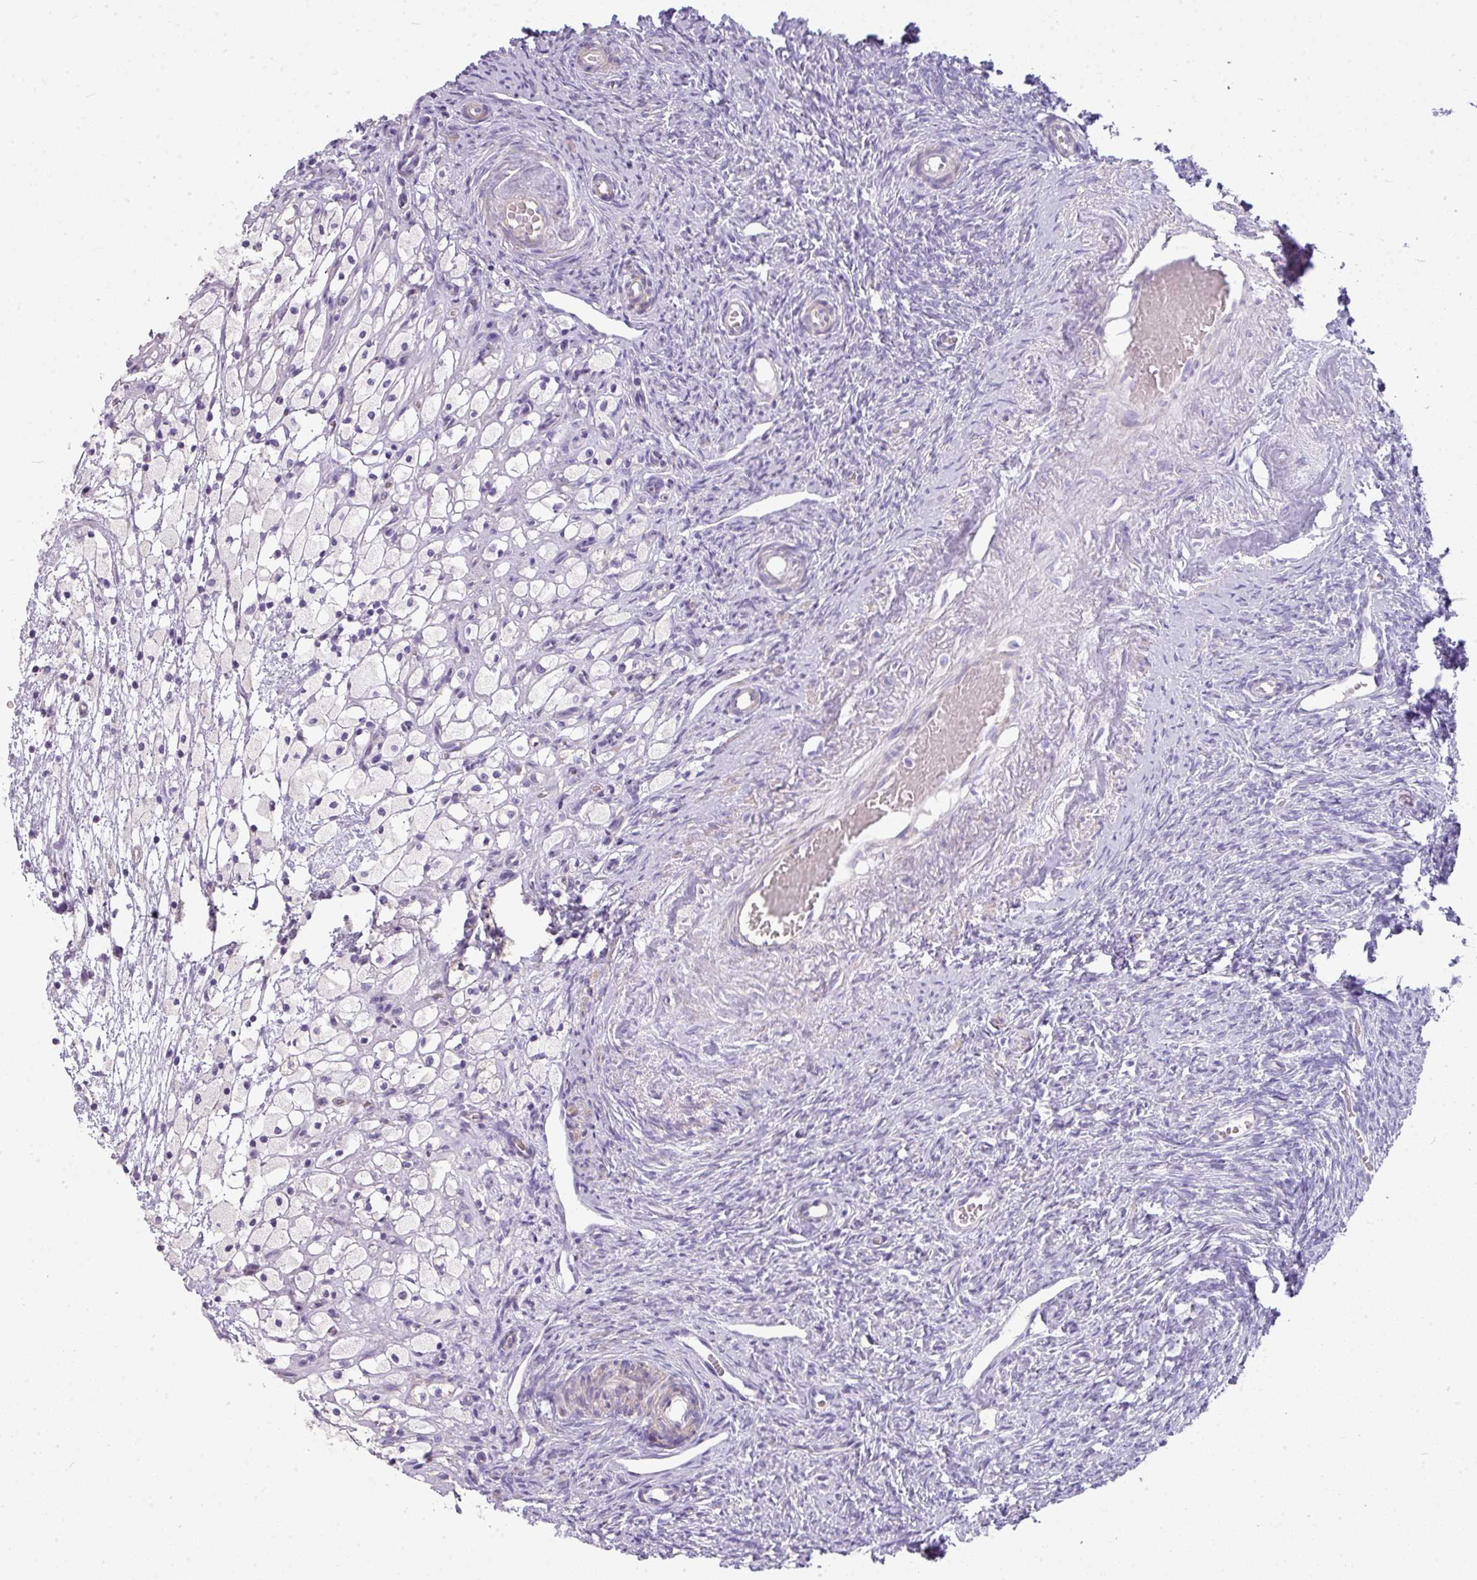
{"staining": {"intensity": "negative", "quantity": "none", "location": "none"}, "tissue": "ovary", "cell_type": "Follicle cells", "image_type": "normal", "snomed": [{"axis": "morphology", "description": "Normal tissue, NOS"}, {"axis": "topography", "description": "Ovary"}], "caption": "Immunohistochemistry (IHC) photomicrograph of unremarkable ovary stained for a protein (brown), which exhibits no expression in follicle cells.", "gene": "GLI4", "patient": {"sex": "female", "age": 51}}